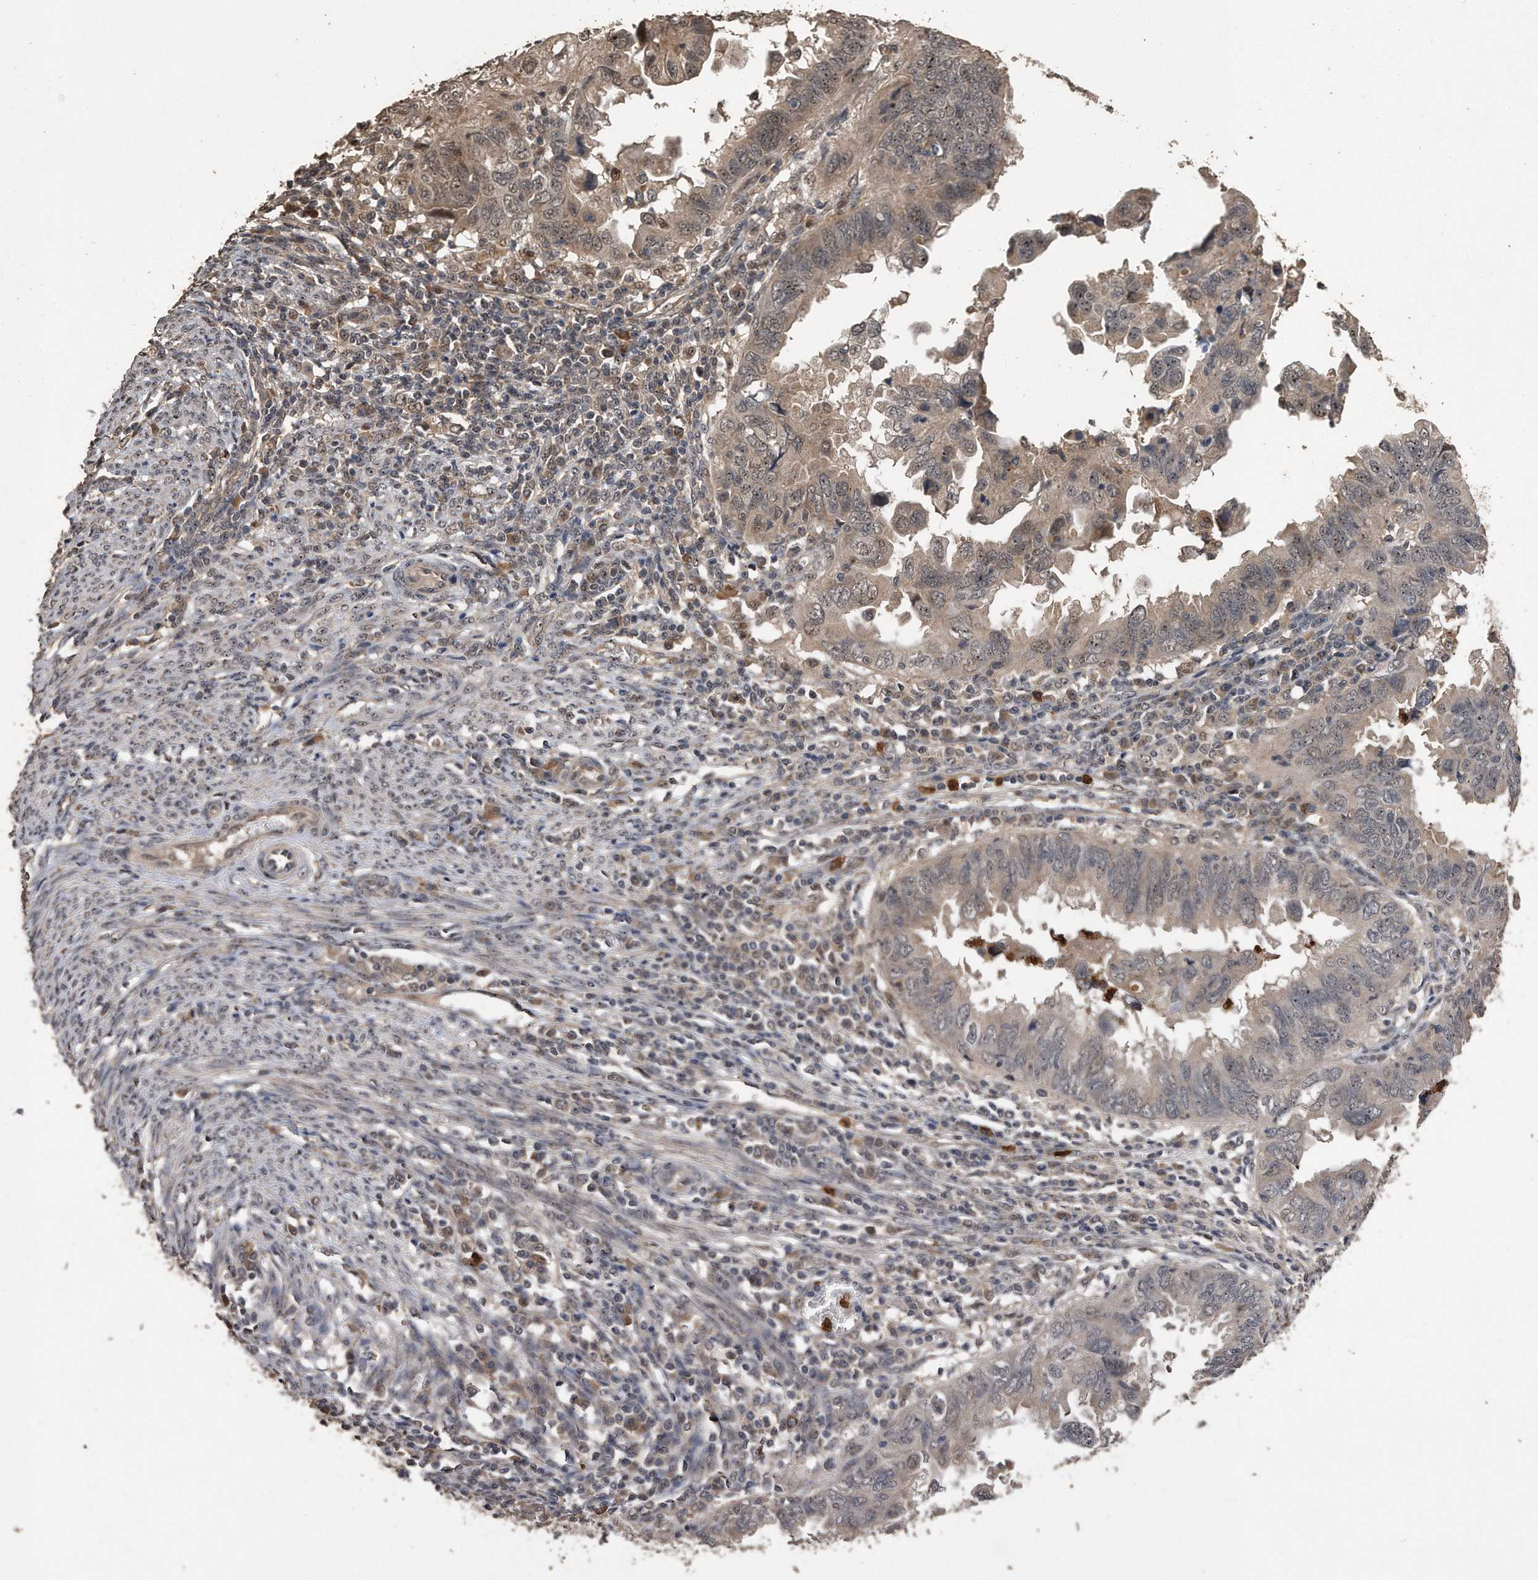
{"staining": {"intensity": "moderate", "quantity": ">75%", "location": "cytoplasmic/membranous,nuclear"}, "tissue": "endometrial cancer", "cell_type": "Tumor cells", "image_type": "cancer", "snomed": [{"axis": "morphology", "description": "Adenocarcinoma, NOS"}, {"axis": "topography", "description": "Uterus"}], "caption": "Immunohistochemical staining of endometrial cancer demonstrates medium levels of moderate cytoplasmic/membranous and nuclear positivity in approximately >75% of tumor cells.", "gene": "PELO", "patient": {"sex": "female", "age": 77}}